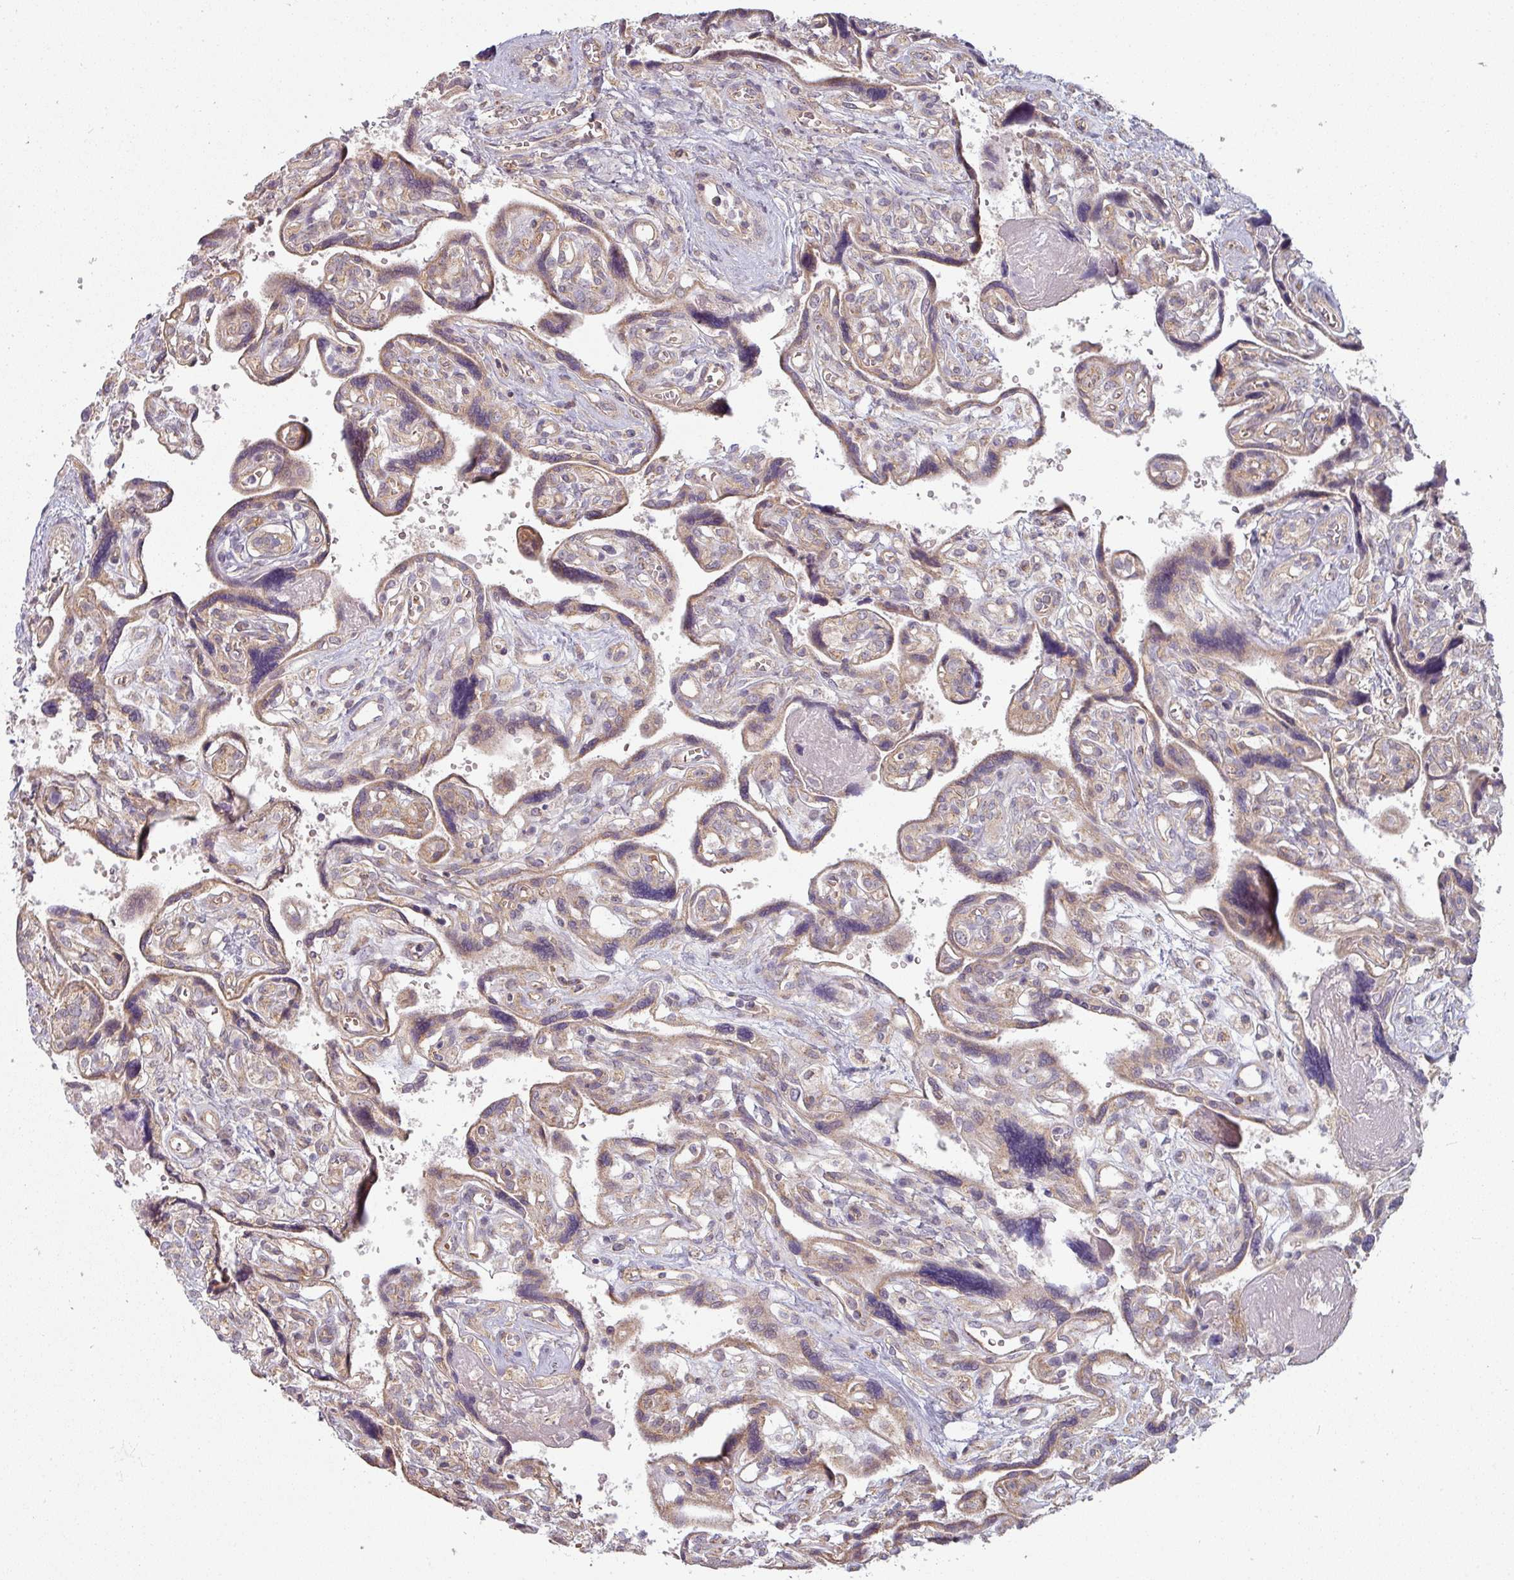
{"staining": {"intensity": "weak", "quantity": ">75%", "location": "cytoplasmic/membranous"}, "tissue": "placenta", "cell_type": "Decidual cells", "image_type": "normal", "snomed": [{"axis": "morphology", "description": "Normal tissue, NOS"}, {"axis": "topography", "description": "Placenta"}], "caption": "Immunohistochemical staining of benign human placenta displays weak cytoplasmic/membranous protein expression in approximately >75% of decidual cells. The staining was performed using DAB to visualize the protein expression in brown, while the nuclei were stained in blue with hematoxylin (Magnification: 20x).", "gene": "PLEKHJ1", "patient": {"sex": "female", "age": 39}}